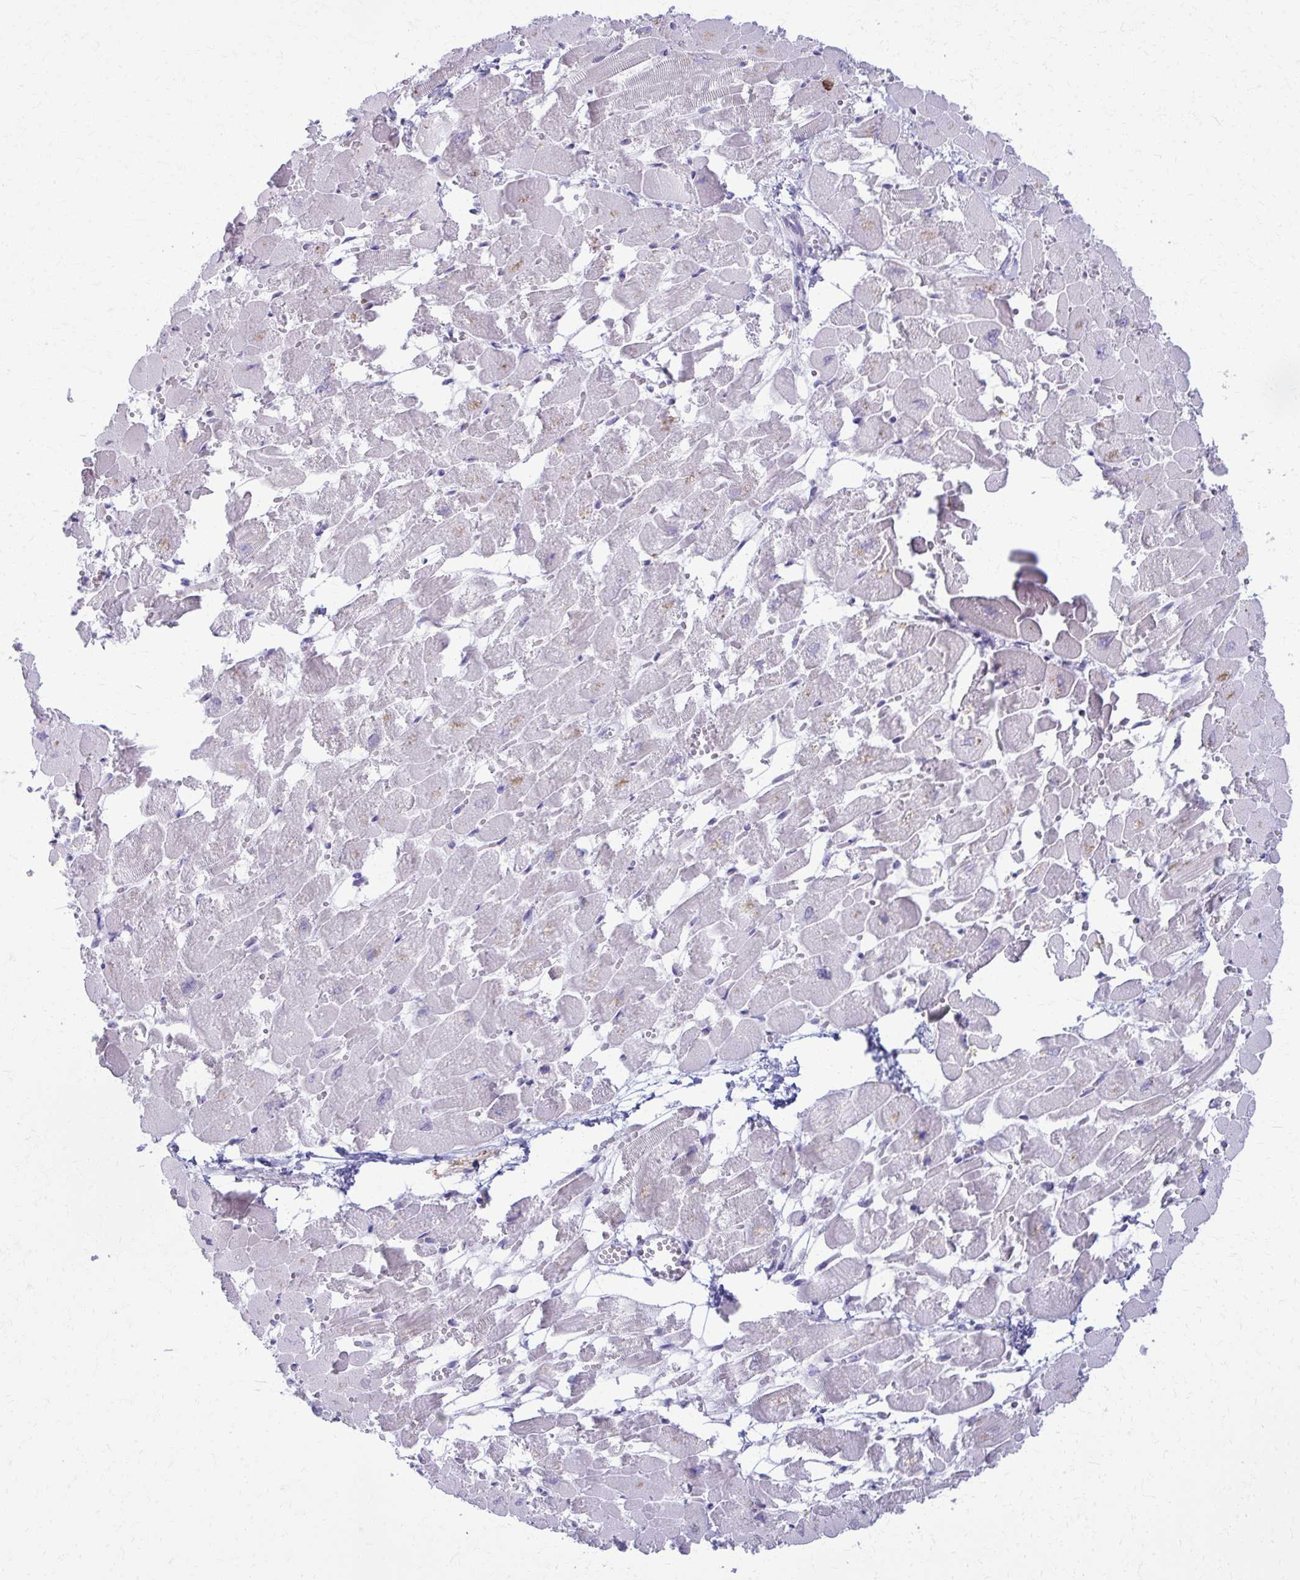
{"staining": {"intensity": "negative", "quantity": "none", "location": "none"}, "tissue": "heart muscle", "cell_type": "Cardiomyocytes", "image_type": "normal", "snomed": [{"axis": "morphology", "description": "Normal tissue, NOS"}, {"axis": "topography", "description": "Heart"}], "caption": "Immunohistochemistry of unremarkable heart muscle reveals no expression in cardiomyocytes.", "gene": "ENSG00000275249", "patient": {"sex": "female", "age": 52}}